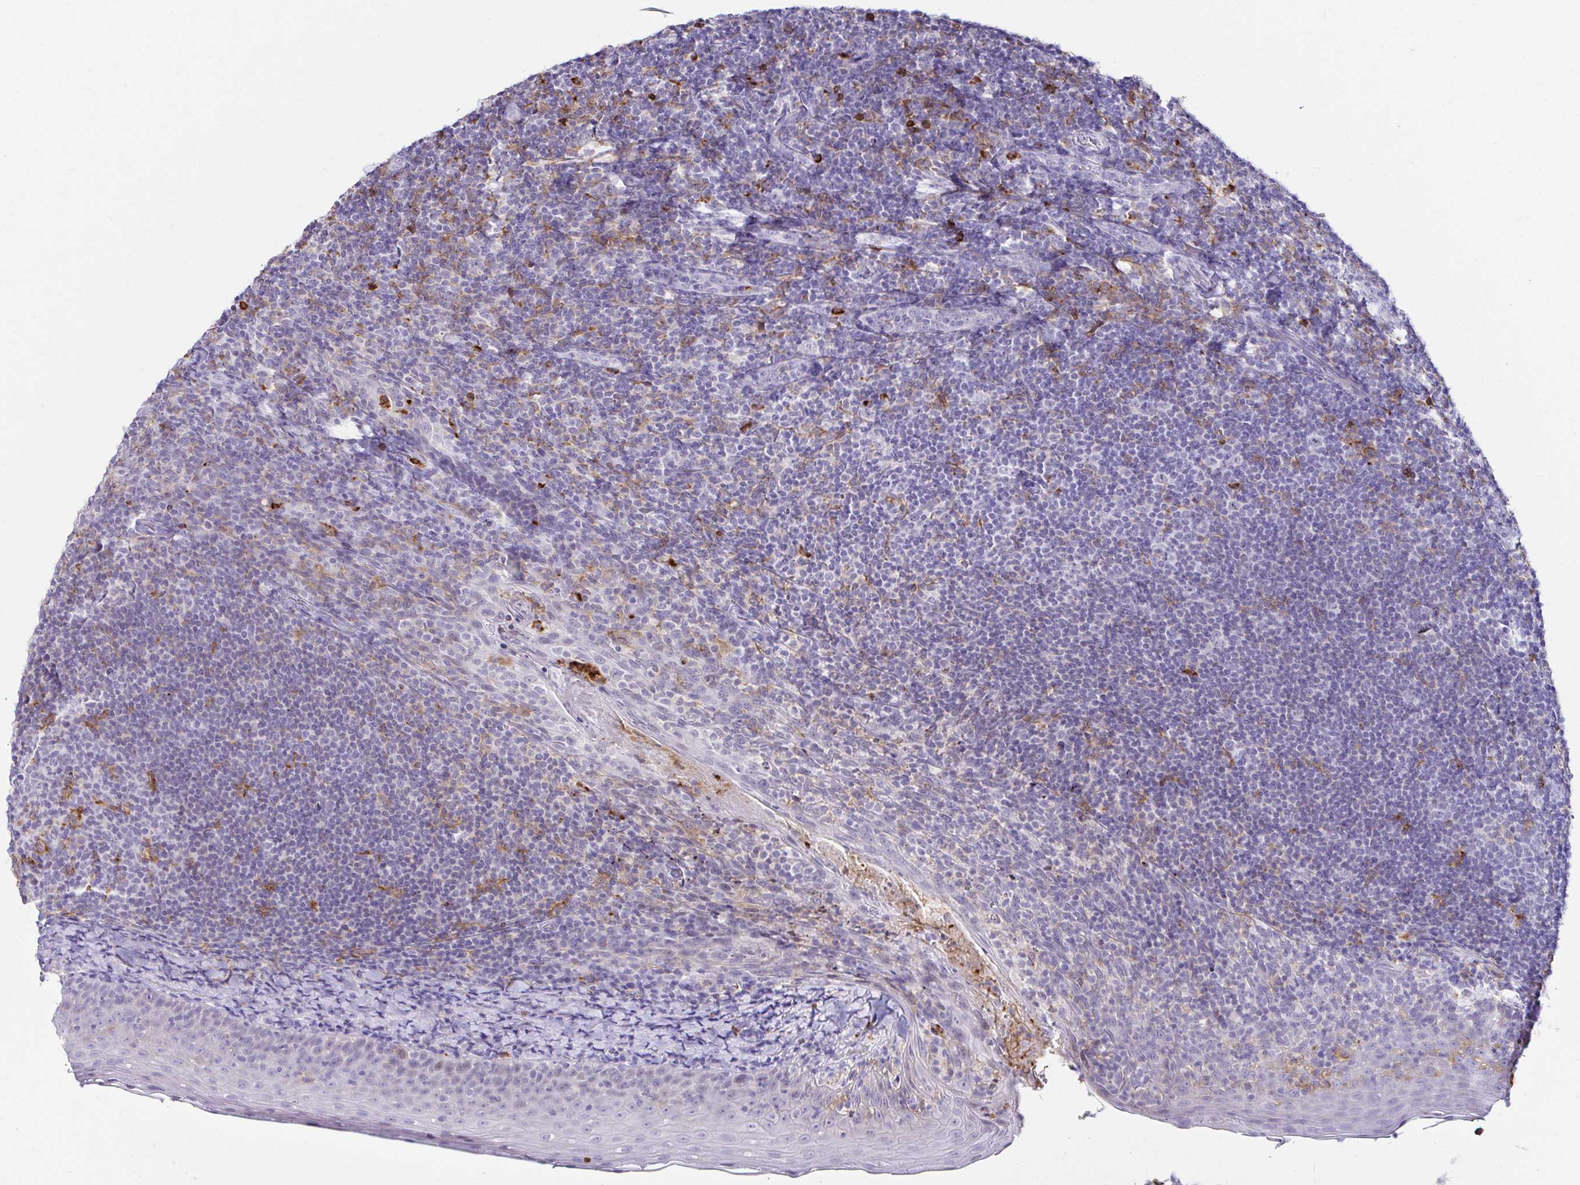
{"staining": {"intensity": "moderate", "quantity": "<25%", "location": "cytoplasmic/membranous"}, "tissue": "tonsil", "cell_type": "Germinal center cells", "image_type": "normal", "snomed": [{"axis": "morphology", "description": "Normal tissue, NOS"}, {"axis": "topography", "description": "Tonsil"}], "caption": "DAB (3,3'-diaminobenzidine) immunohistochemical staining of benign tonsil demonstrates moderate cytoplasmic/membranous protein expression in approximately <25% of germinal center cells.", "gene": "CYBB", "patient": {"sex": "female", "age": 10}}